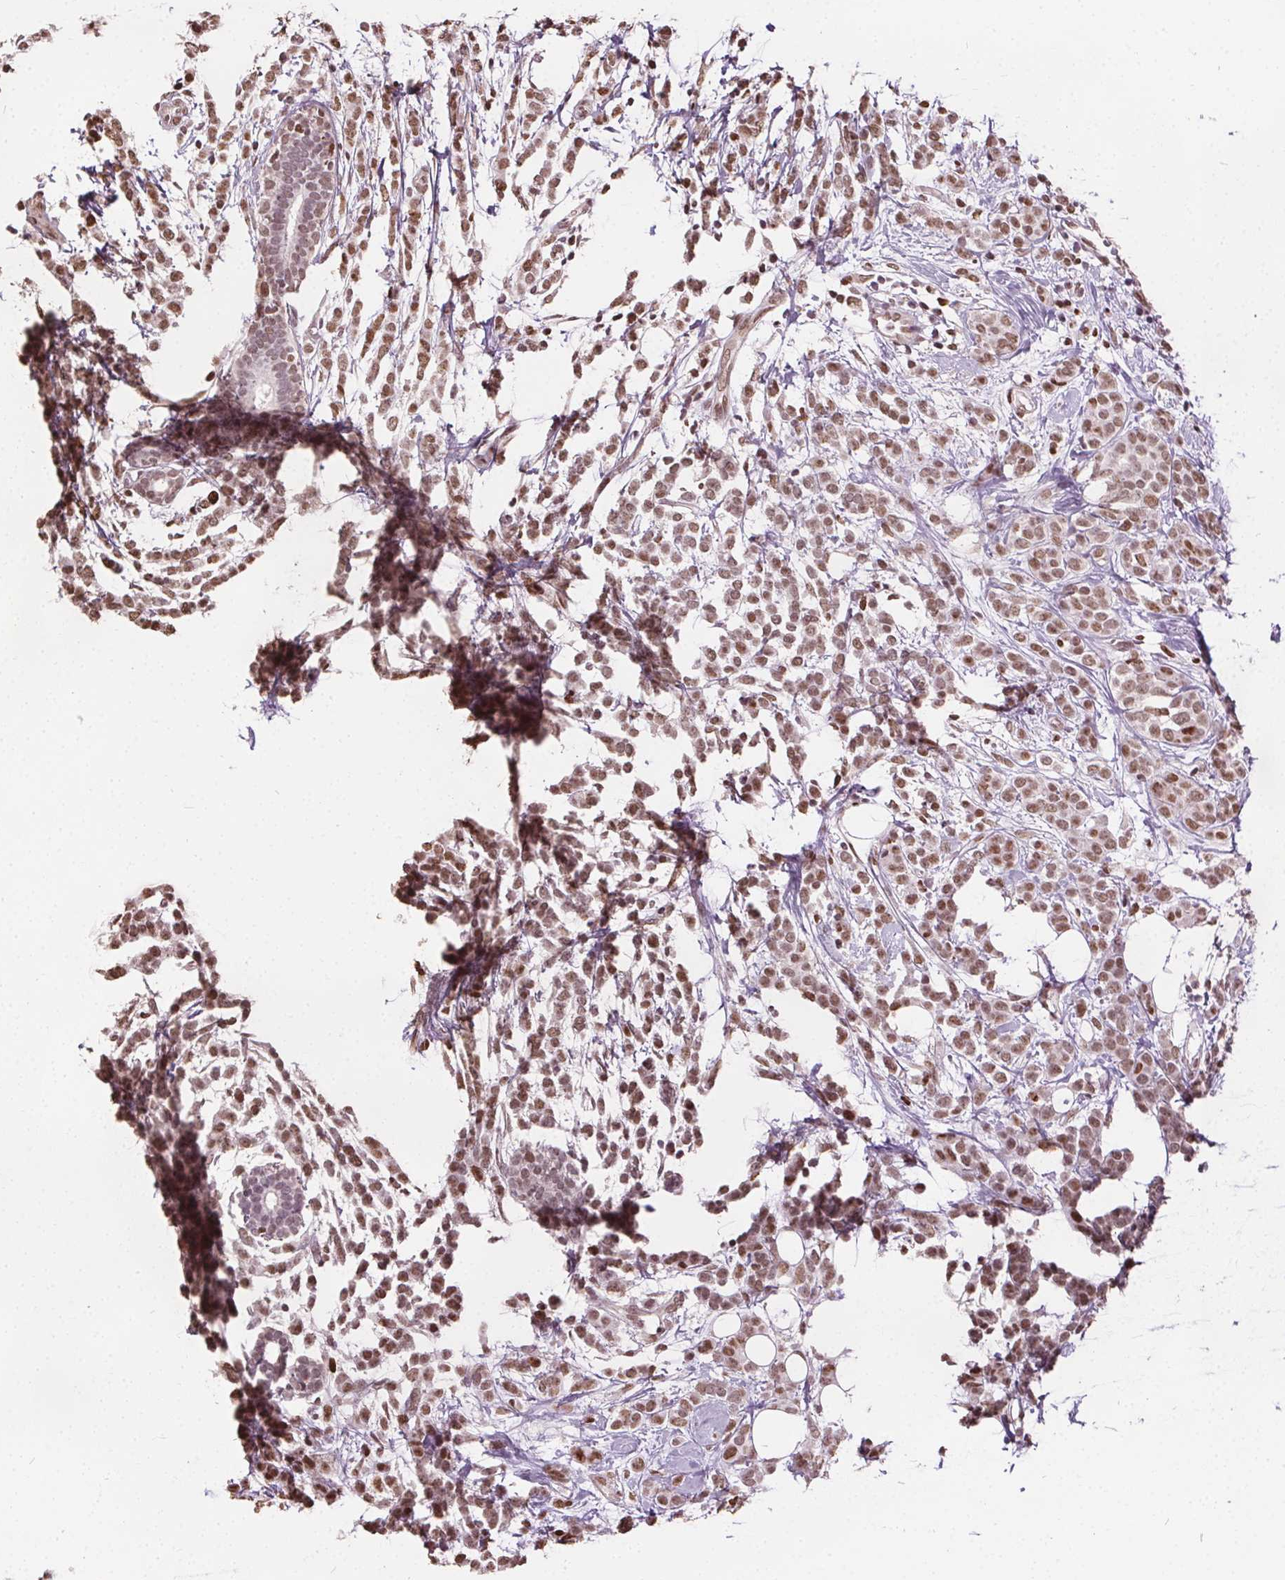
{"staining": {"intensity": "moderate", "quantity": ">75%", "location": "nuclear"}, "tissue": "breast cancer", "cell_type": "Tumor cells", "image_type": "cancer", "snomed": [{"axis": "morphology", "description": "Lobular carcinoma"}, {"axis": "topography", "description": "Breast"}], "caption": "Immunohistochemical staining of breast lobular carcinoma displays medium levels of moderate nuclear protein staining in approximately >75% of tumor cells. The protein is stained brown, and the nuclei are stained in blue (DAB IHC with brightfield microscopy, high magnification).", "gene": "ISLR2", "patient": {"sex": "female", "age": 49}}